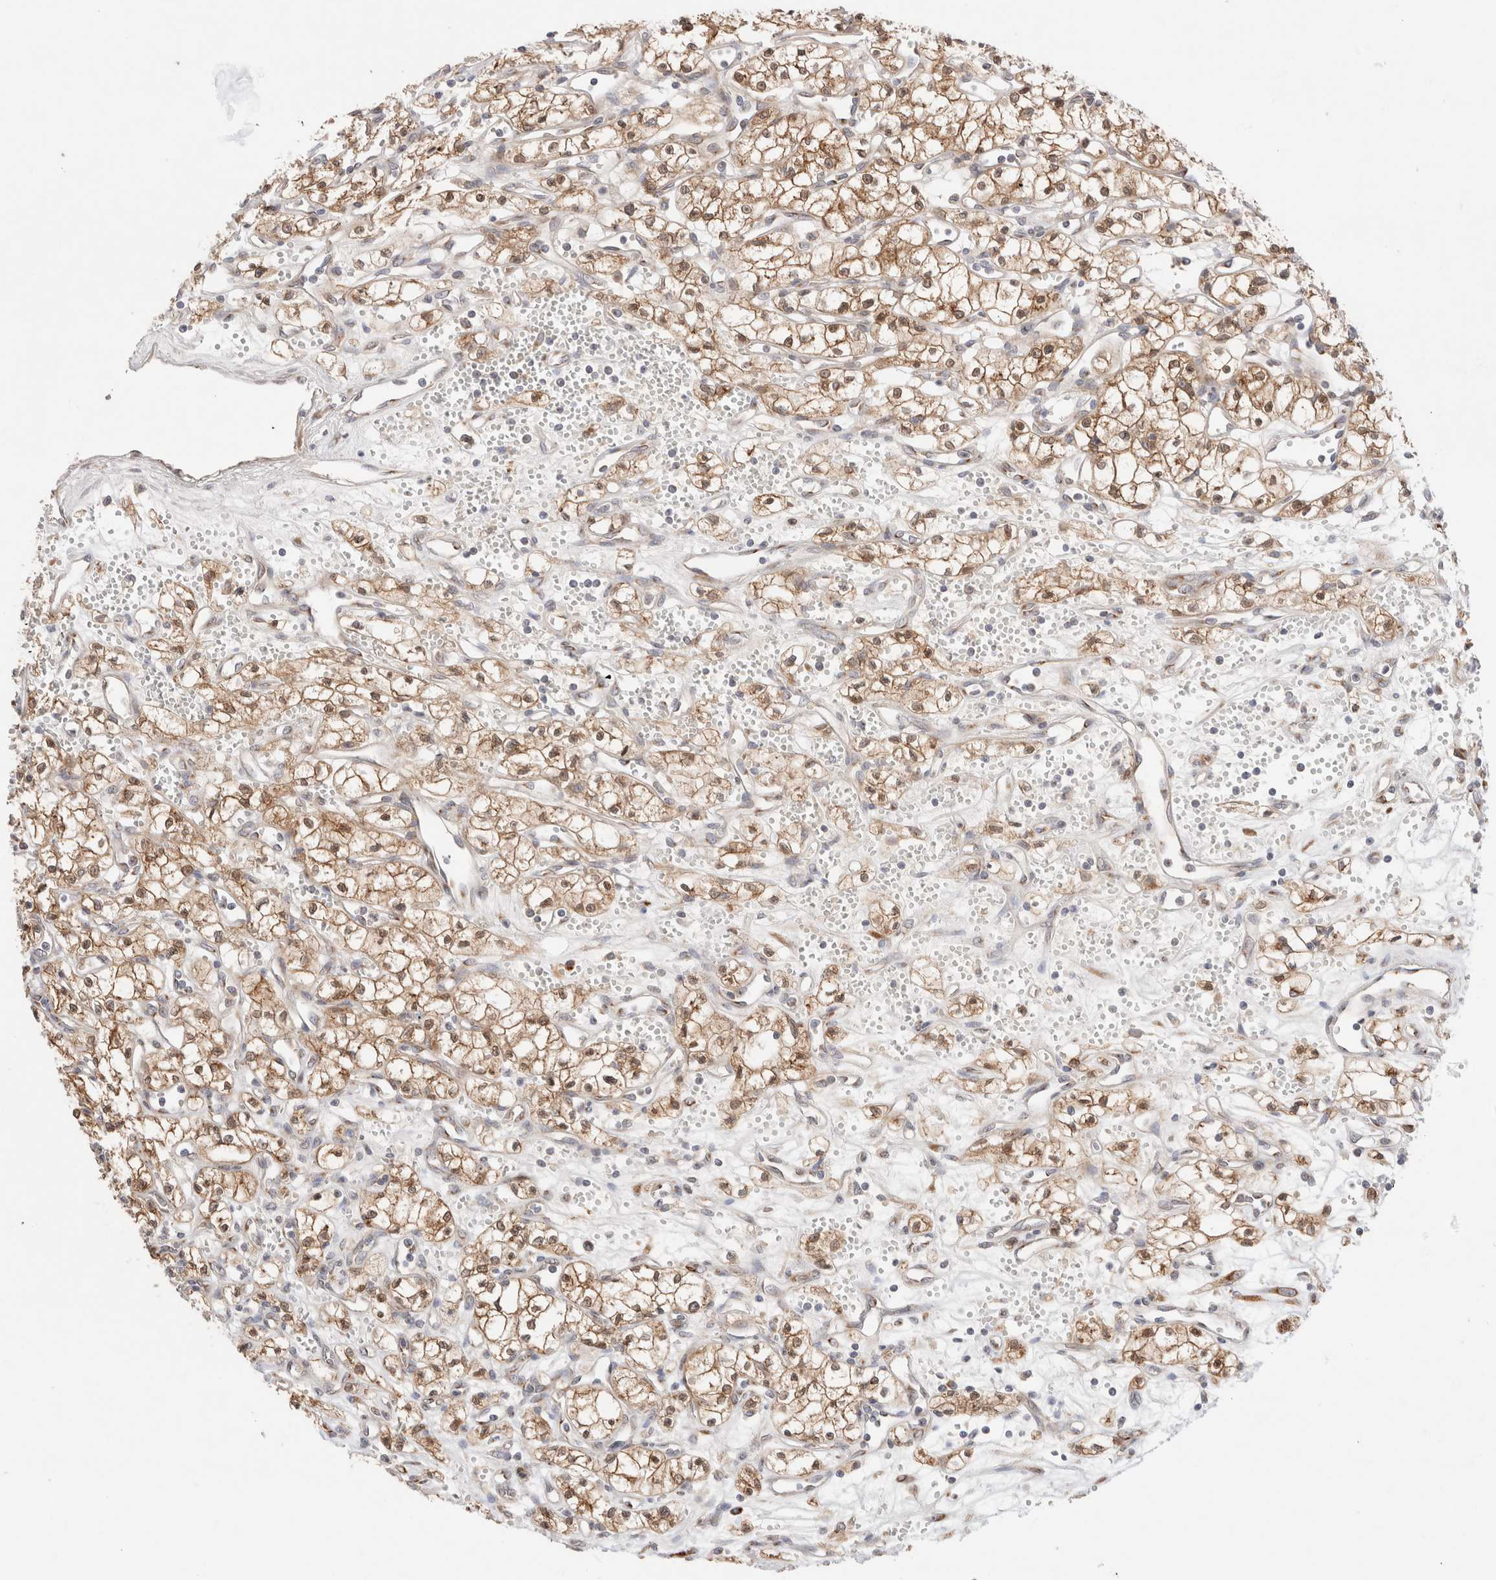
{"staining": {"intensity": "moderate", "quantity": ">75%", "location": "cytoplasmic/membranous"}, "tissue": "renal cancer", "cell_type": "Tumor cells", "image_type": "cancer", "snomed": [{"axis": "morphology", "description": "Adenocarcinoma, NOS"}, {"axis": "topography", "description": "Kidney"}], "caption": "The photomicrograph displays staining of renal cancer, revealing moderate cytoplasmic/membranous protein expression (brown color) within tumor cells.", "gene": "LMAN2L", "patient": {"sex": "male", "age": 59}}